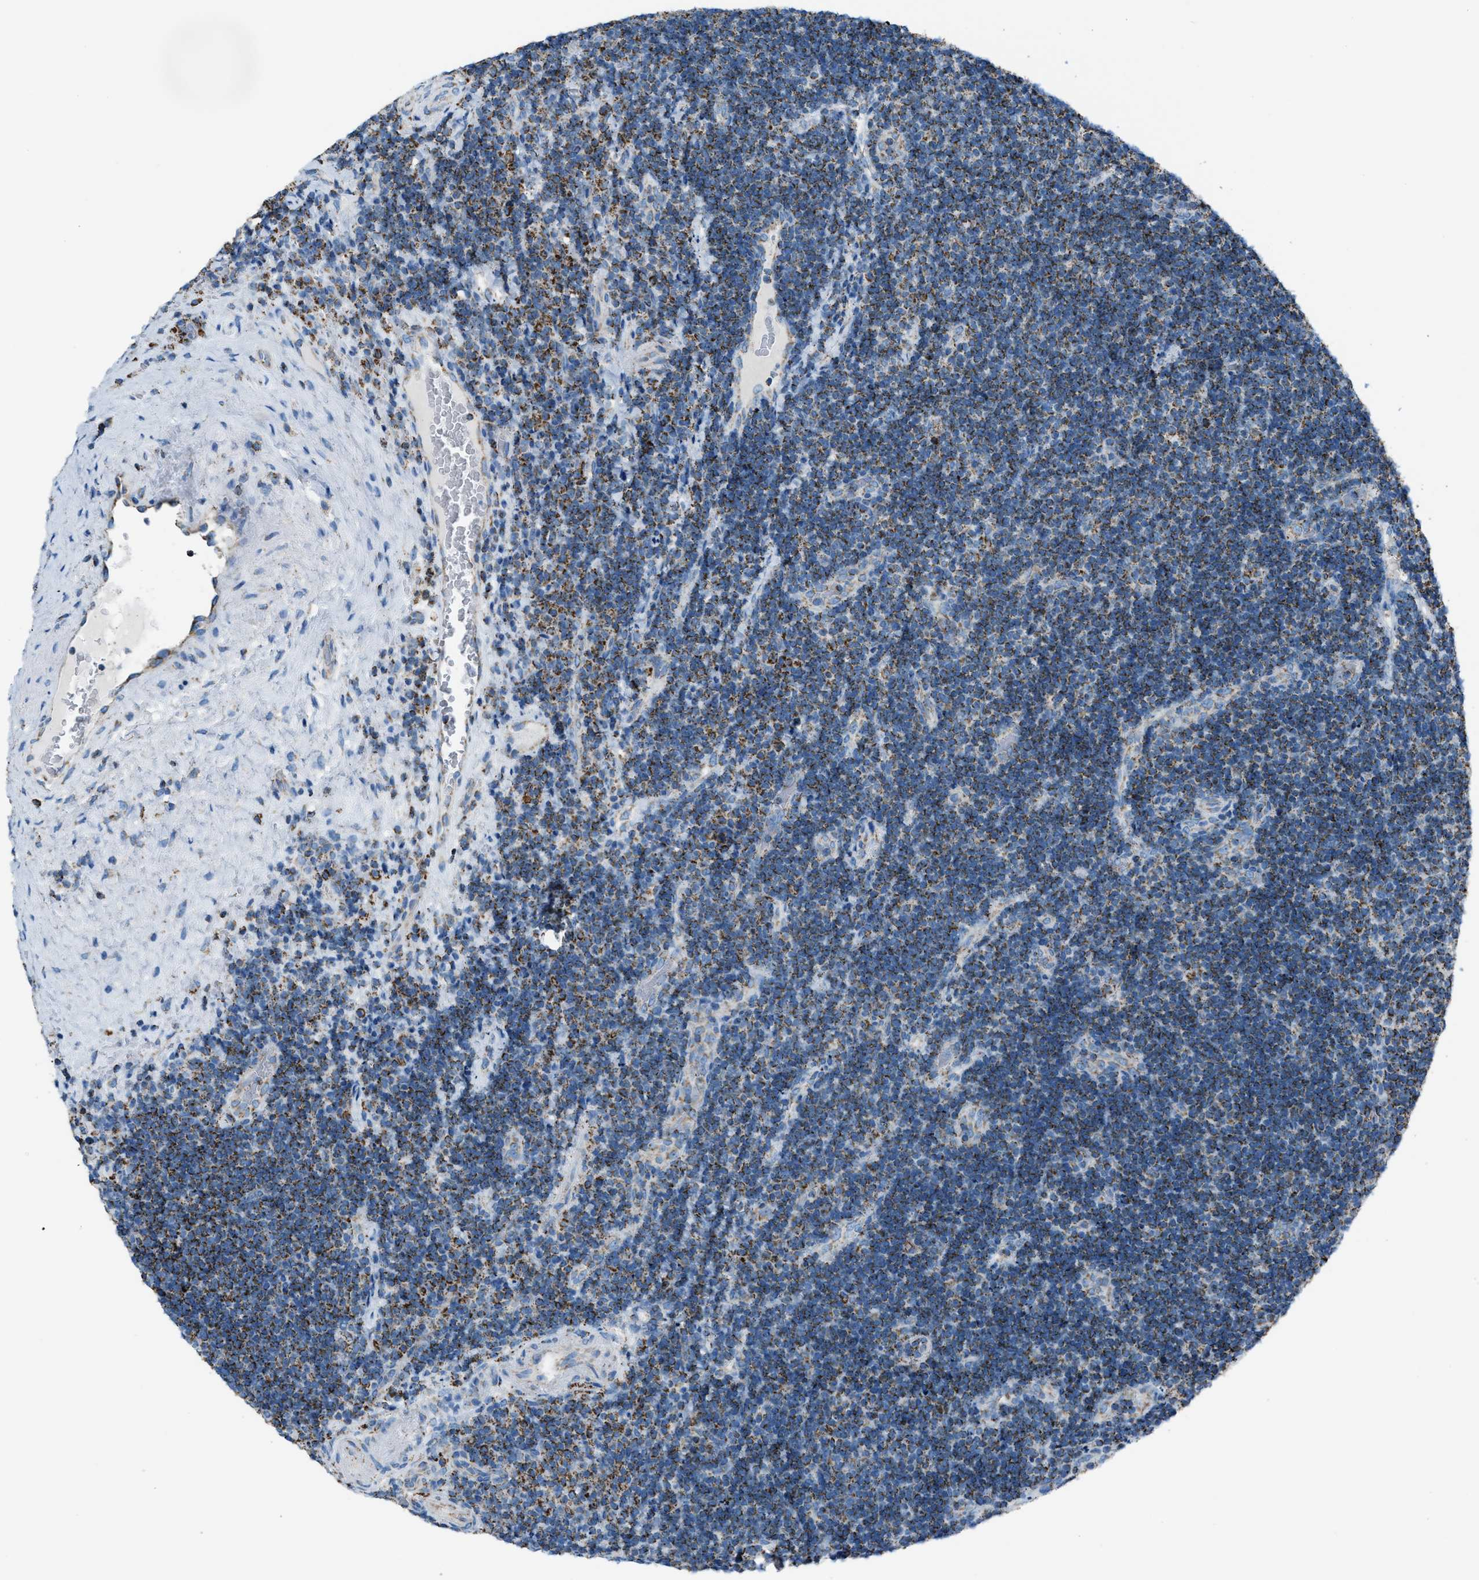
{"staining": {"intensity": "moderate", "quantity": ">75%", "location": "cytoplasmic/membranous"}, "tissue": "lymphoma", "cell_type": "Tumor cells", "image_type": "cancer", "snomed": [{"axis": "morphology", "description": "Malignant lymphoma, non-Hodgkin's type, High grade"}, {"axis": "topography", "description": "Tonsil"}], "caption": "A brown stain labels moderate cytoplasmic/membranous expression of a protein in human lymphoma tumor cells.", "gene": "MDH2", "patient": {"sex": "female", "age": 36}}